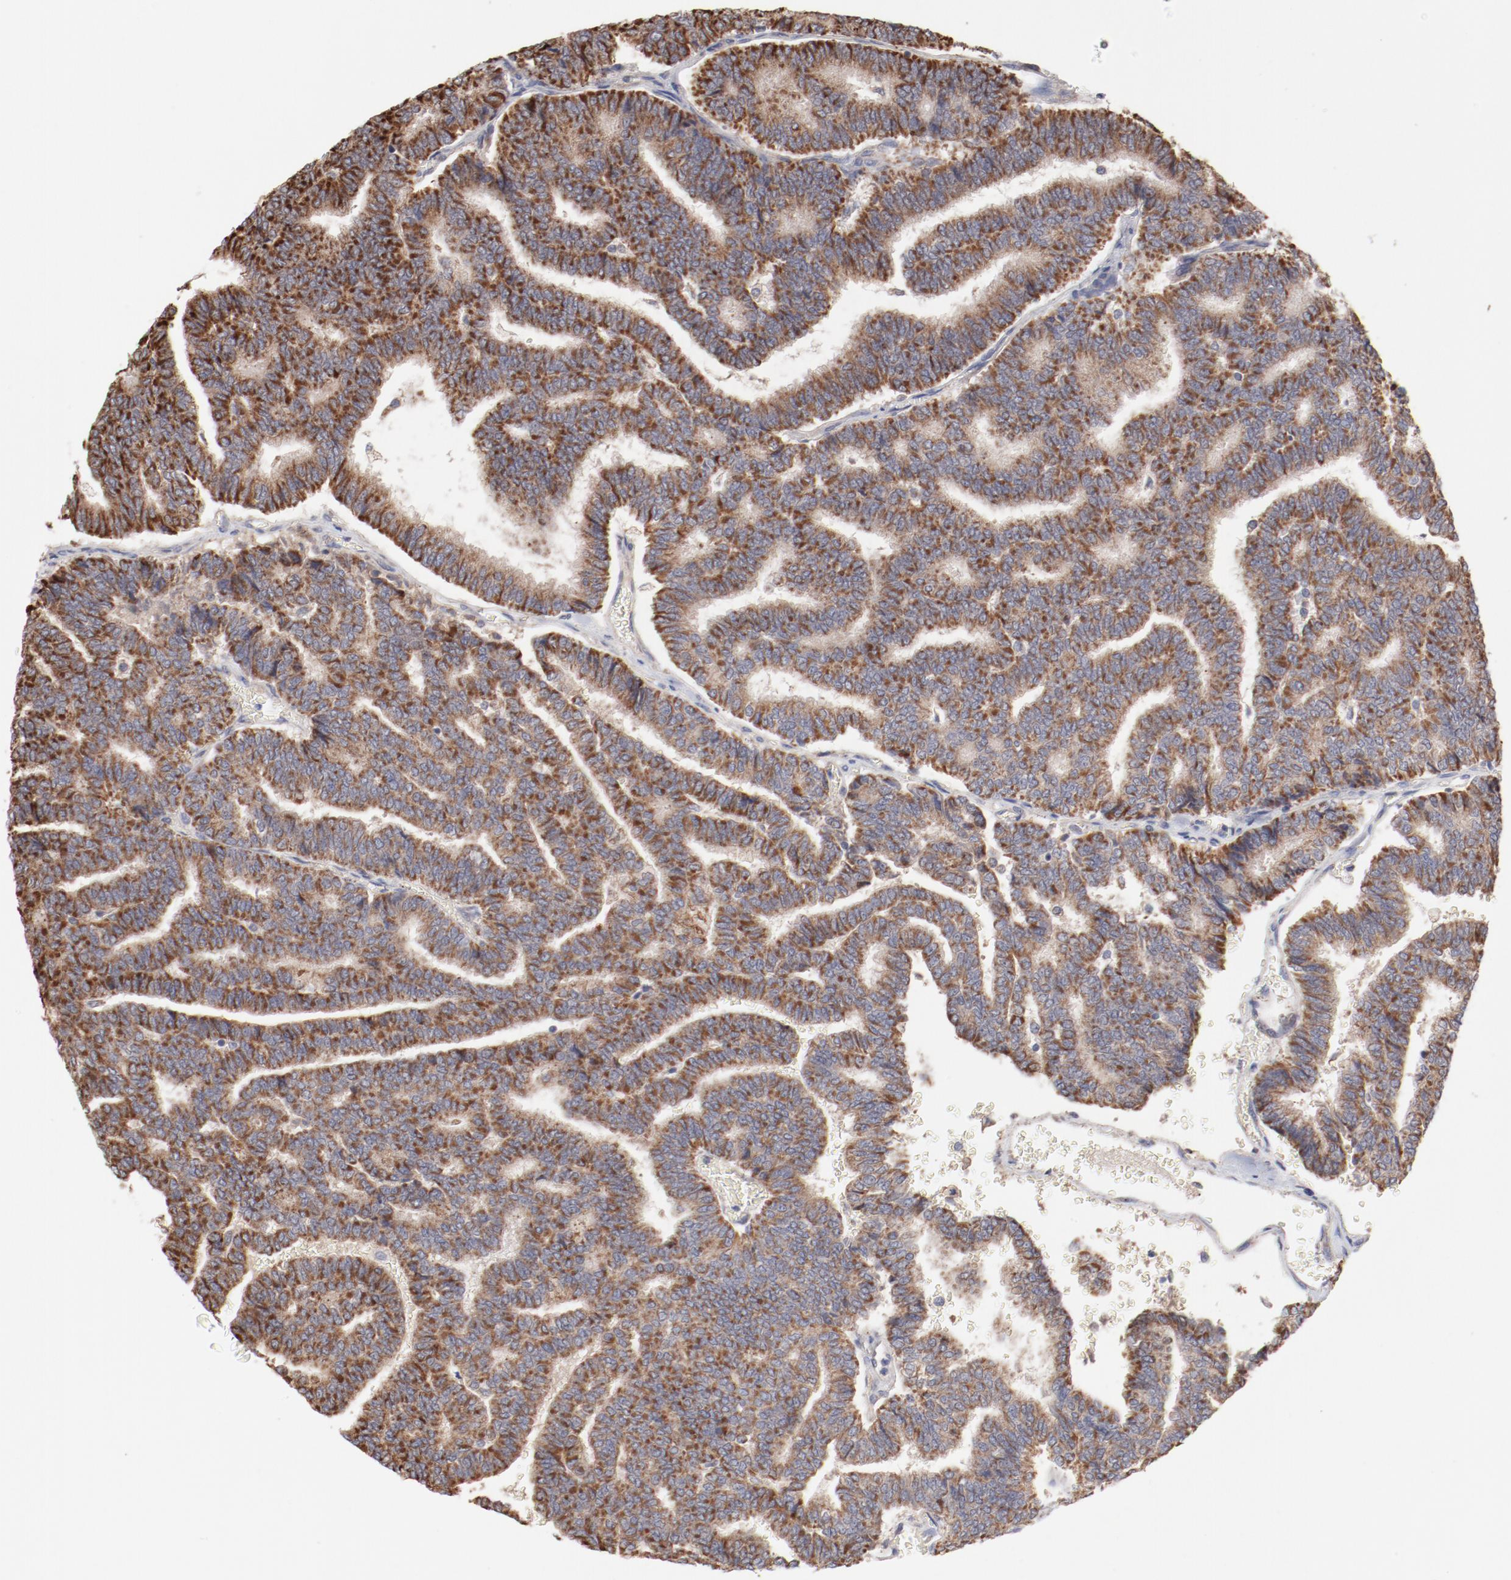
{"staining": {"intensity": "moderate", "quantity": ">75%", "location": "cytoplasmic/membranous"}, "tissue": "thyroid cancer", "cell_type": "Tumor cells", "image_type": "cancer", "snomed": [{"axis": "morphology", "description": "Papillary adenocarcinoma, NOS"}, {"axis": "topography", "description": "Thyroid gland"}], "caption": "A brown stain highlights moderate cytoplasmic/membranous staining of a protein in human thyroid cancer tumor cells.", "gene": "PPFIBP2", "patient": {"sex": "female", "age": 35}}